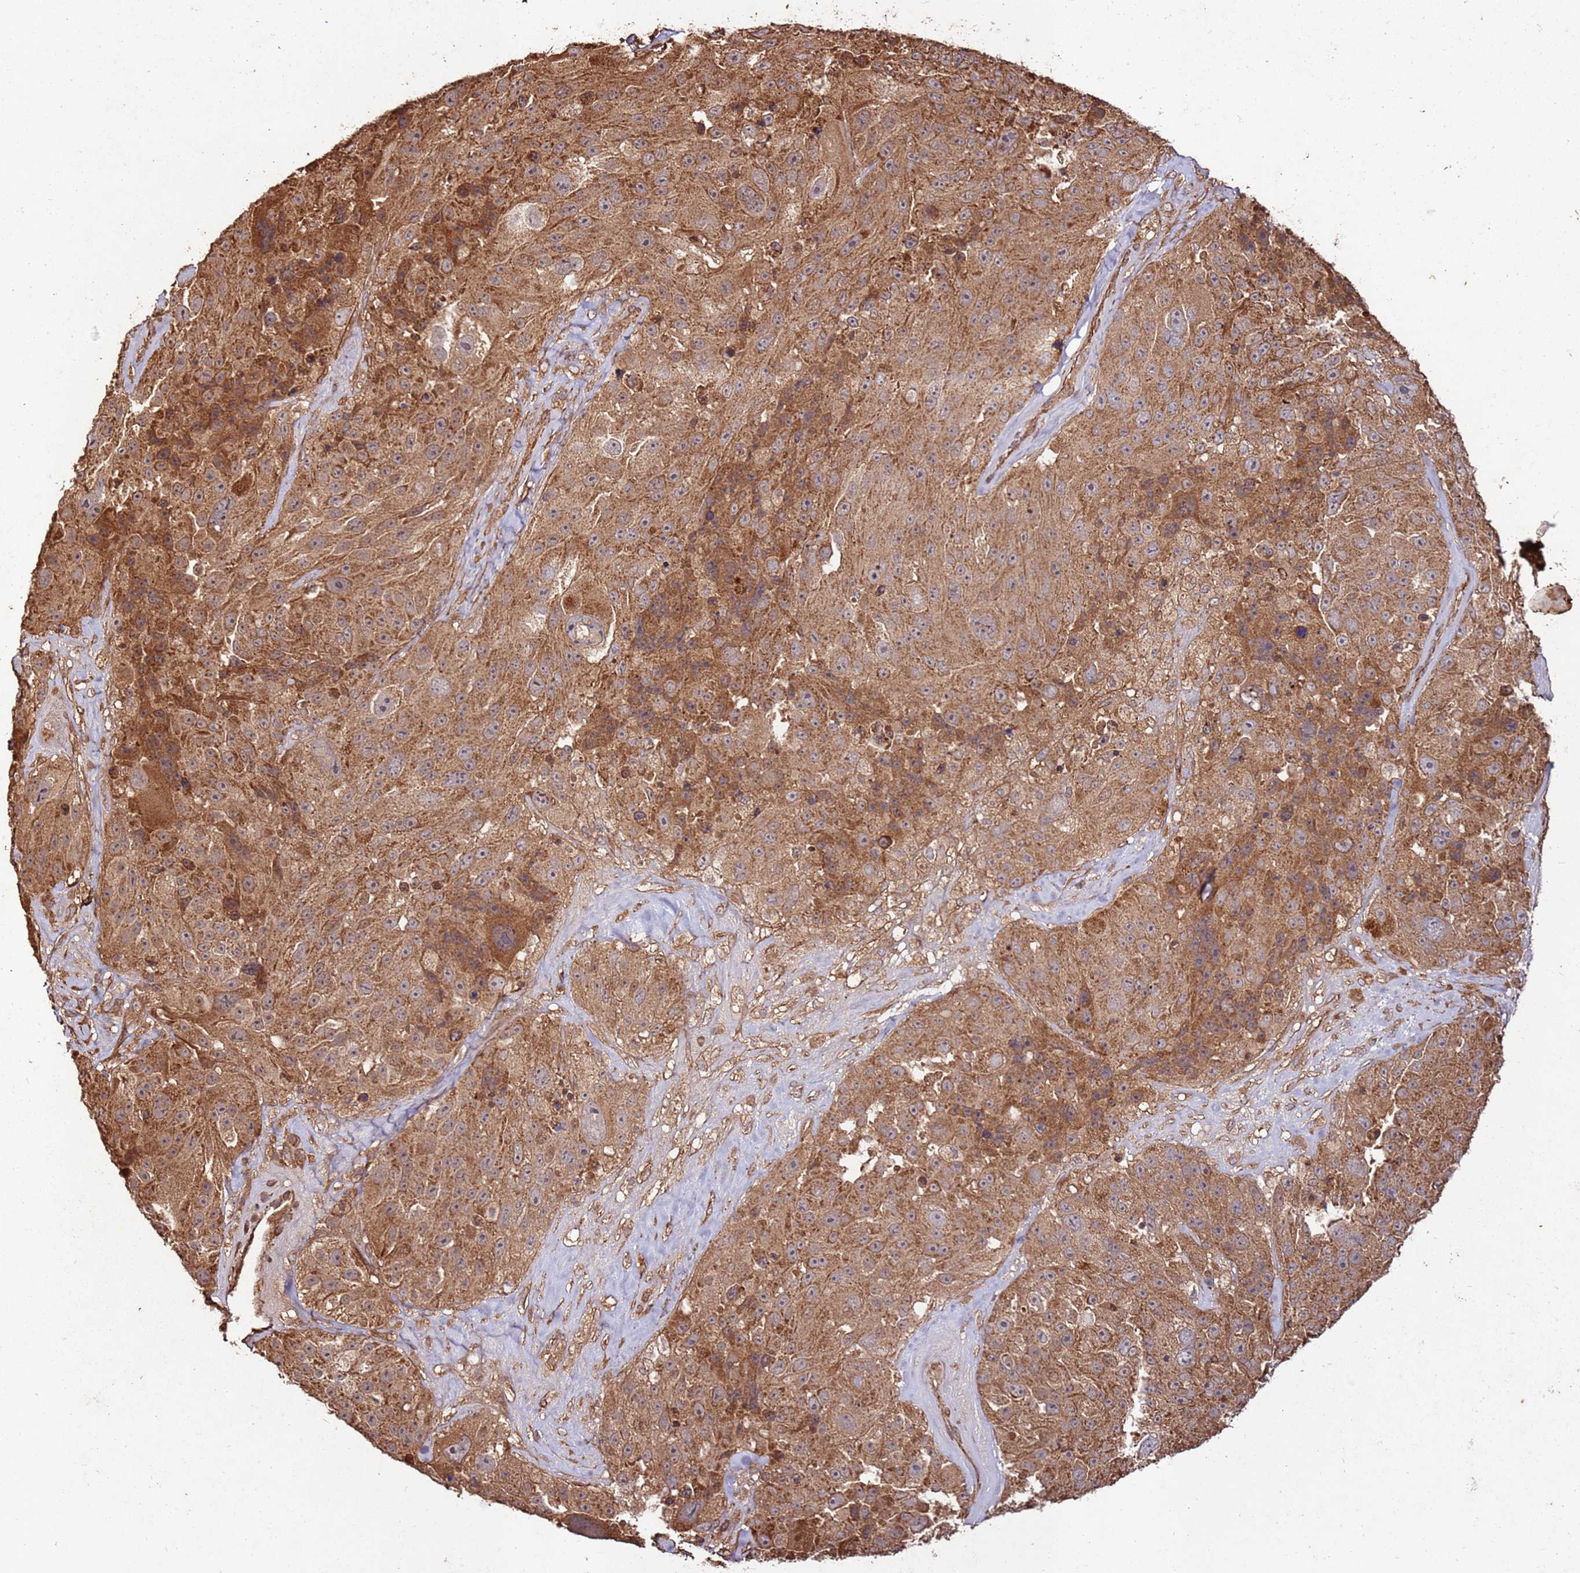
{"staining": {"intensity": "moderate", "quantity": ">75%", "location": "cytoplasmic/membranous"}, "tissue": "melanoma", "cell_type": "Tumor cells", "image_type": "cancer", "snomed": [{"axis": "morphology", "description": "Malignant melanoma, Metastatic site"}, {"axis": "topography", "description": "Lymph node"}], "caption": "Immunohistochemistry (IHC) photomicrograph of neoplastic tissue: human malignant melanoma (metastatic site) stained using IHC shows medium levels of moderate protein expression localized specifically in the cytoplasmic/membranous of tumor cells, appearing as a cytoplasmic/membranous brown color.", "gene": "FAM186A", "patient": {"sex": "male", "age": 62}}